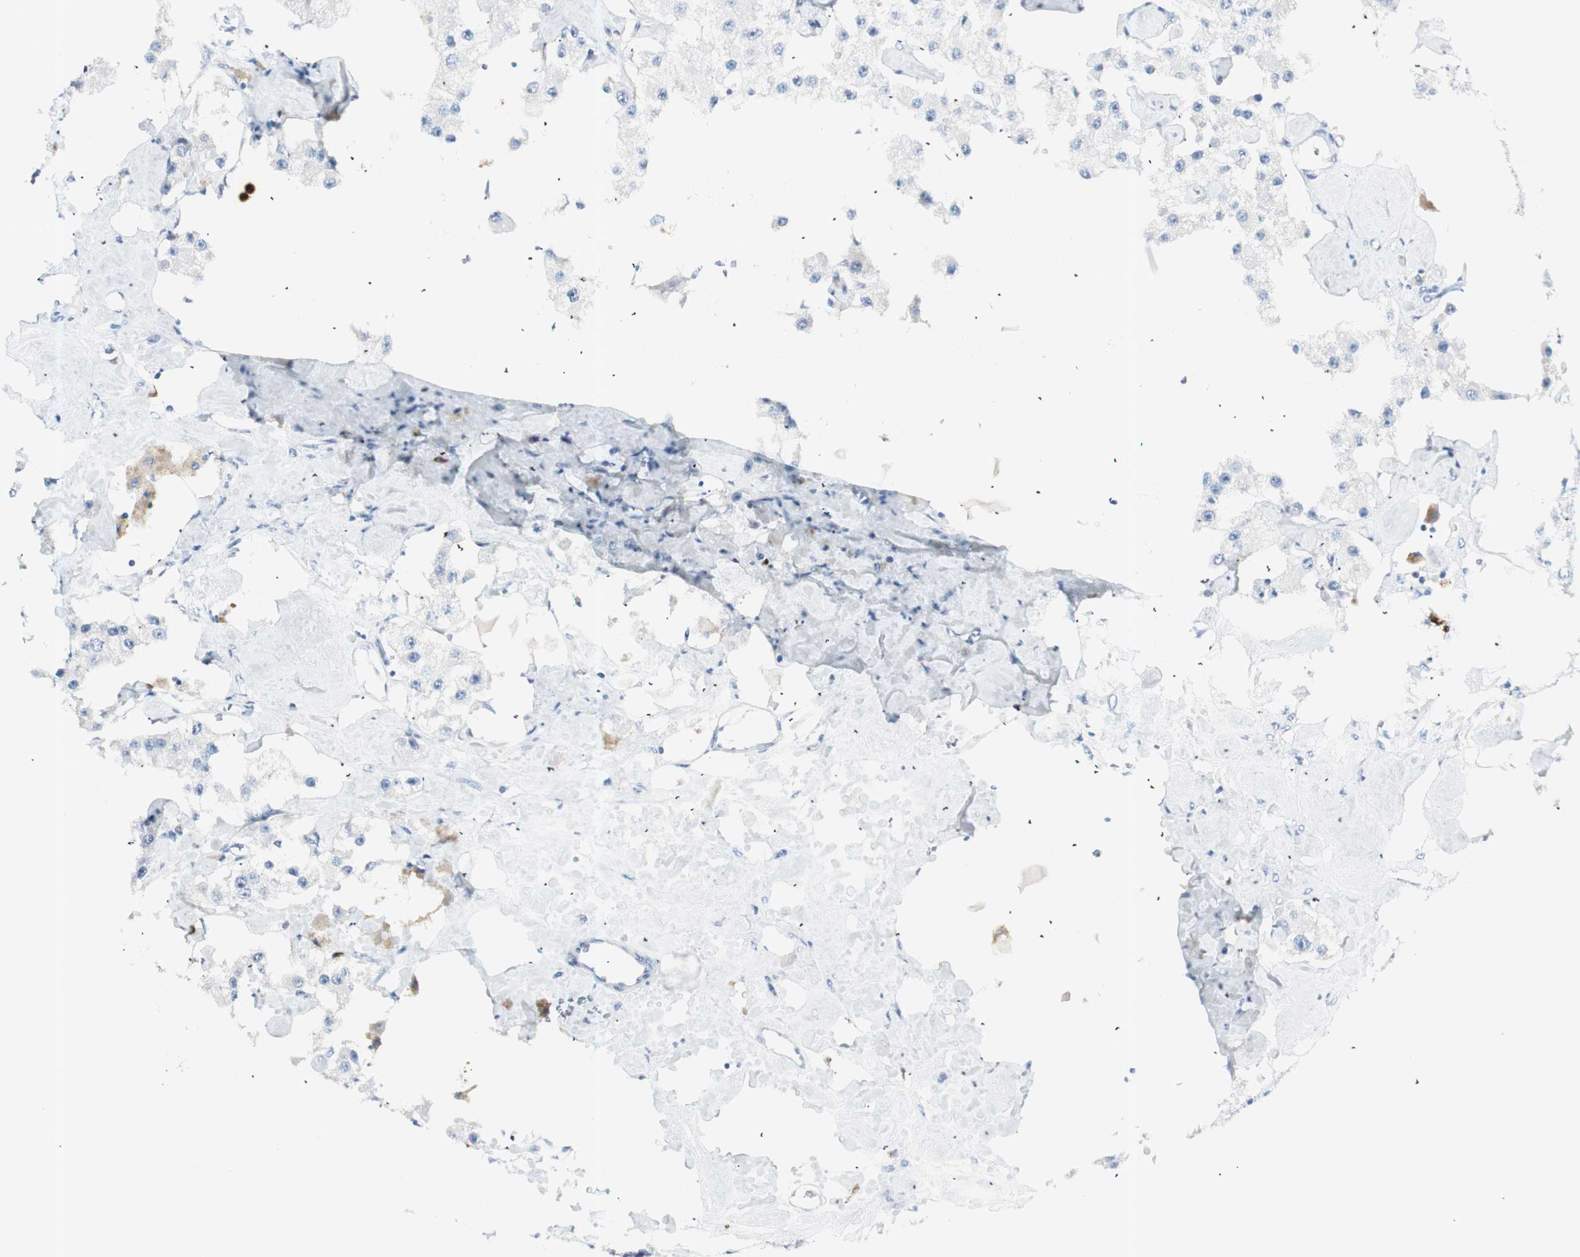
{"staining": {"intensity": "negative", "quantity": "none", "location": "none"}, "tissue": "carcinoid", "cell_type": "Tumor cells", "image_type": "cancer", "snomed": [{"axis": "morphology", "description": "Carcinoid, malignant, NOS"}, {"axis": "topography", "description": "Pancreas"}], "caption": "There is no significant expression in tumor cells of carcinoid. (Brightfield microscopy of DAB immunohistochemistry at high magnification).", "gene": "PRTN3", "patient": {"sex": "male", "age": 41}}